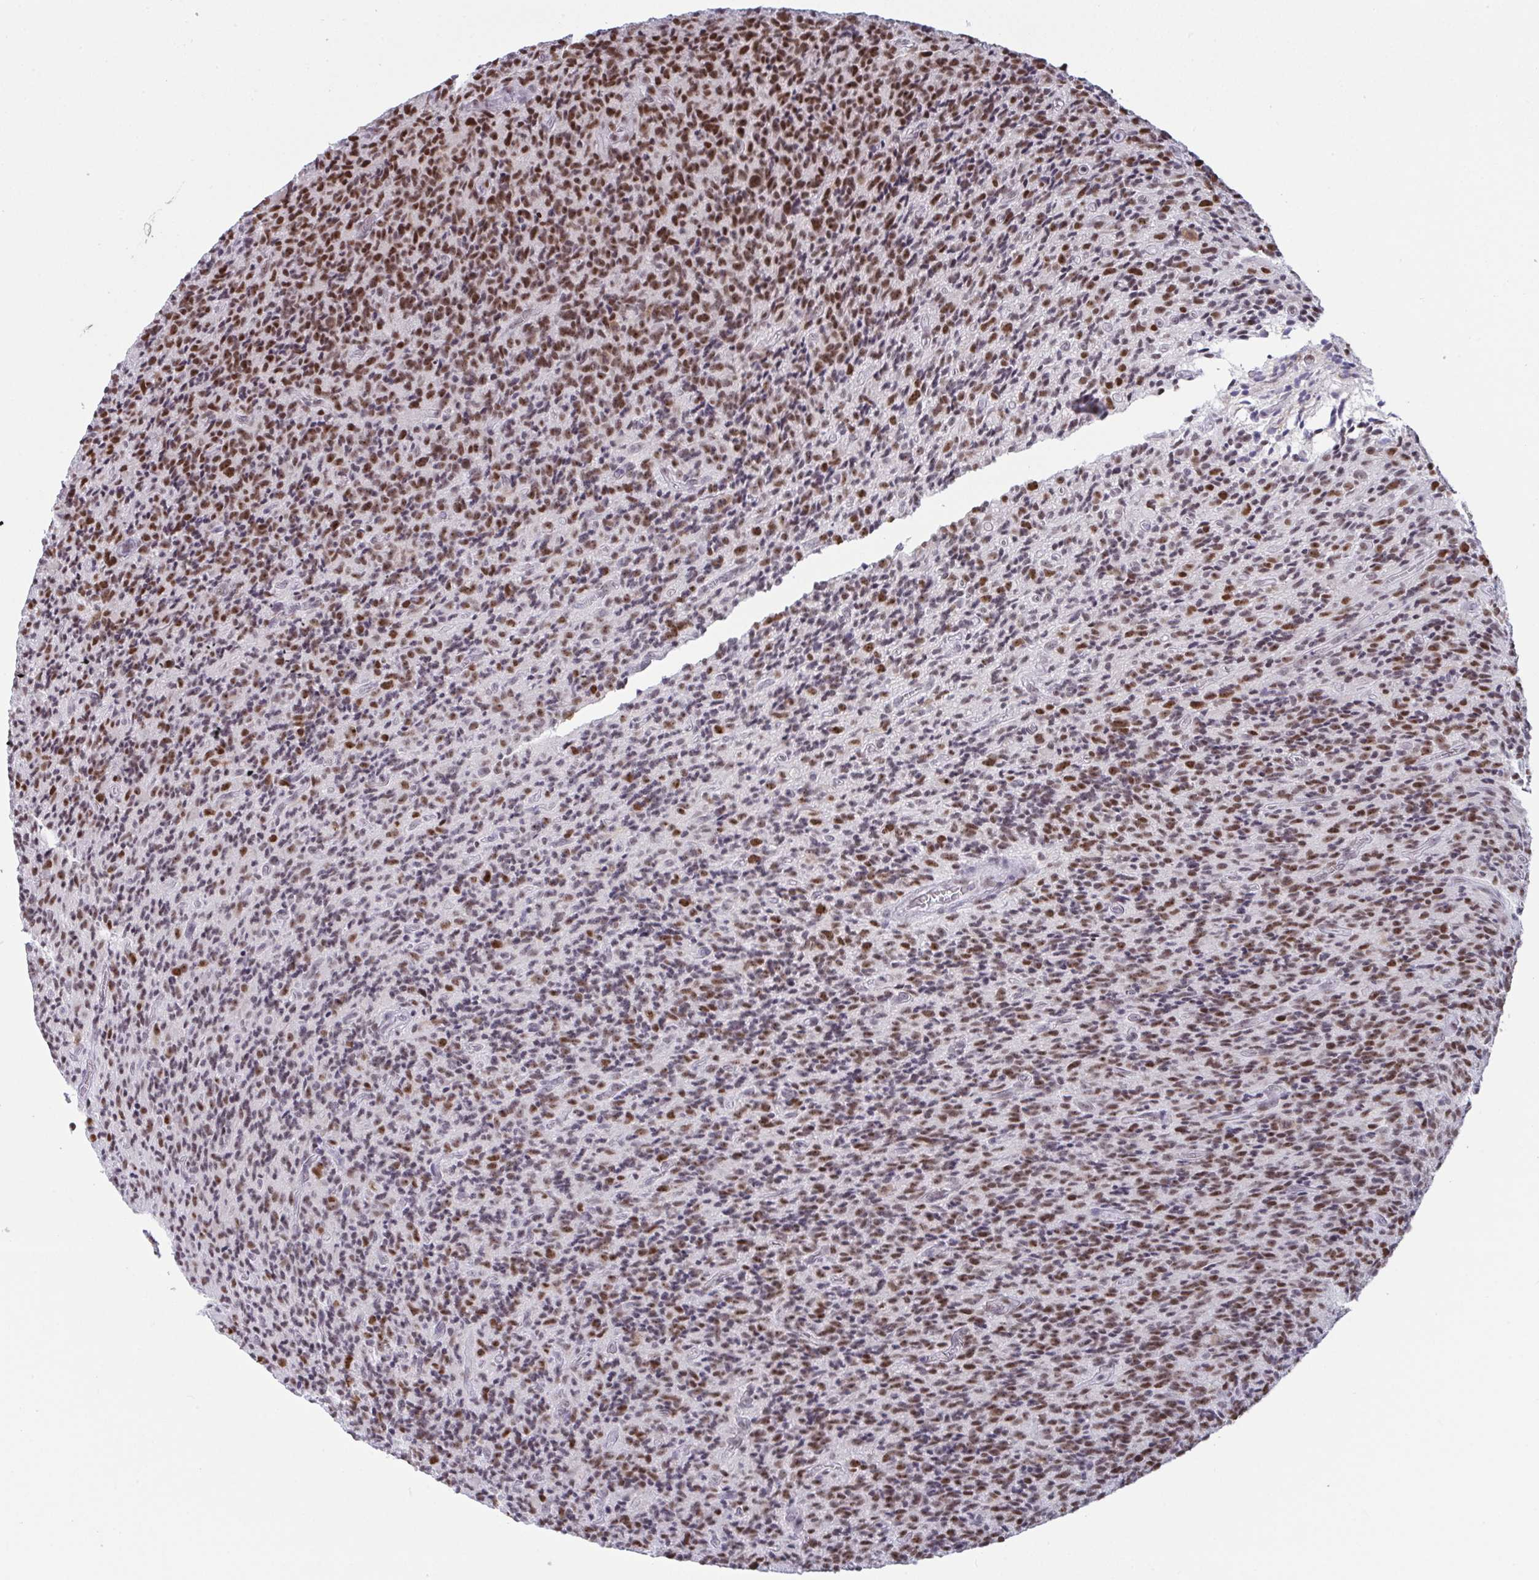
{"staining": {"intensity": "moderate", "quantity": ">75%", "location": "nuclear"}, "tissue": "glioma", "cell_type": "Tumor cells", "image_type": "cancer", "snomed": [{"axis": "morphology", "description": "Glioma, malignant, High grade"}, {"axis": "topography", "description": "Brain"}], "caption": "This photomicrograph displays immunohistochemistry (IHC) staining of glioma, with medium moderate nuclear positivity in about >75% of tumor cells.", "gene": "SUPT16H", "patient": {"sex": "male", "age": 76}}